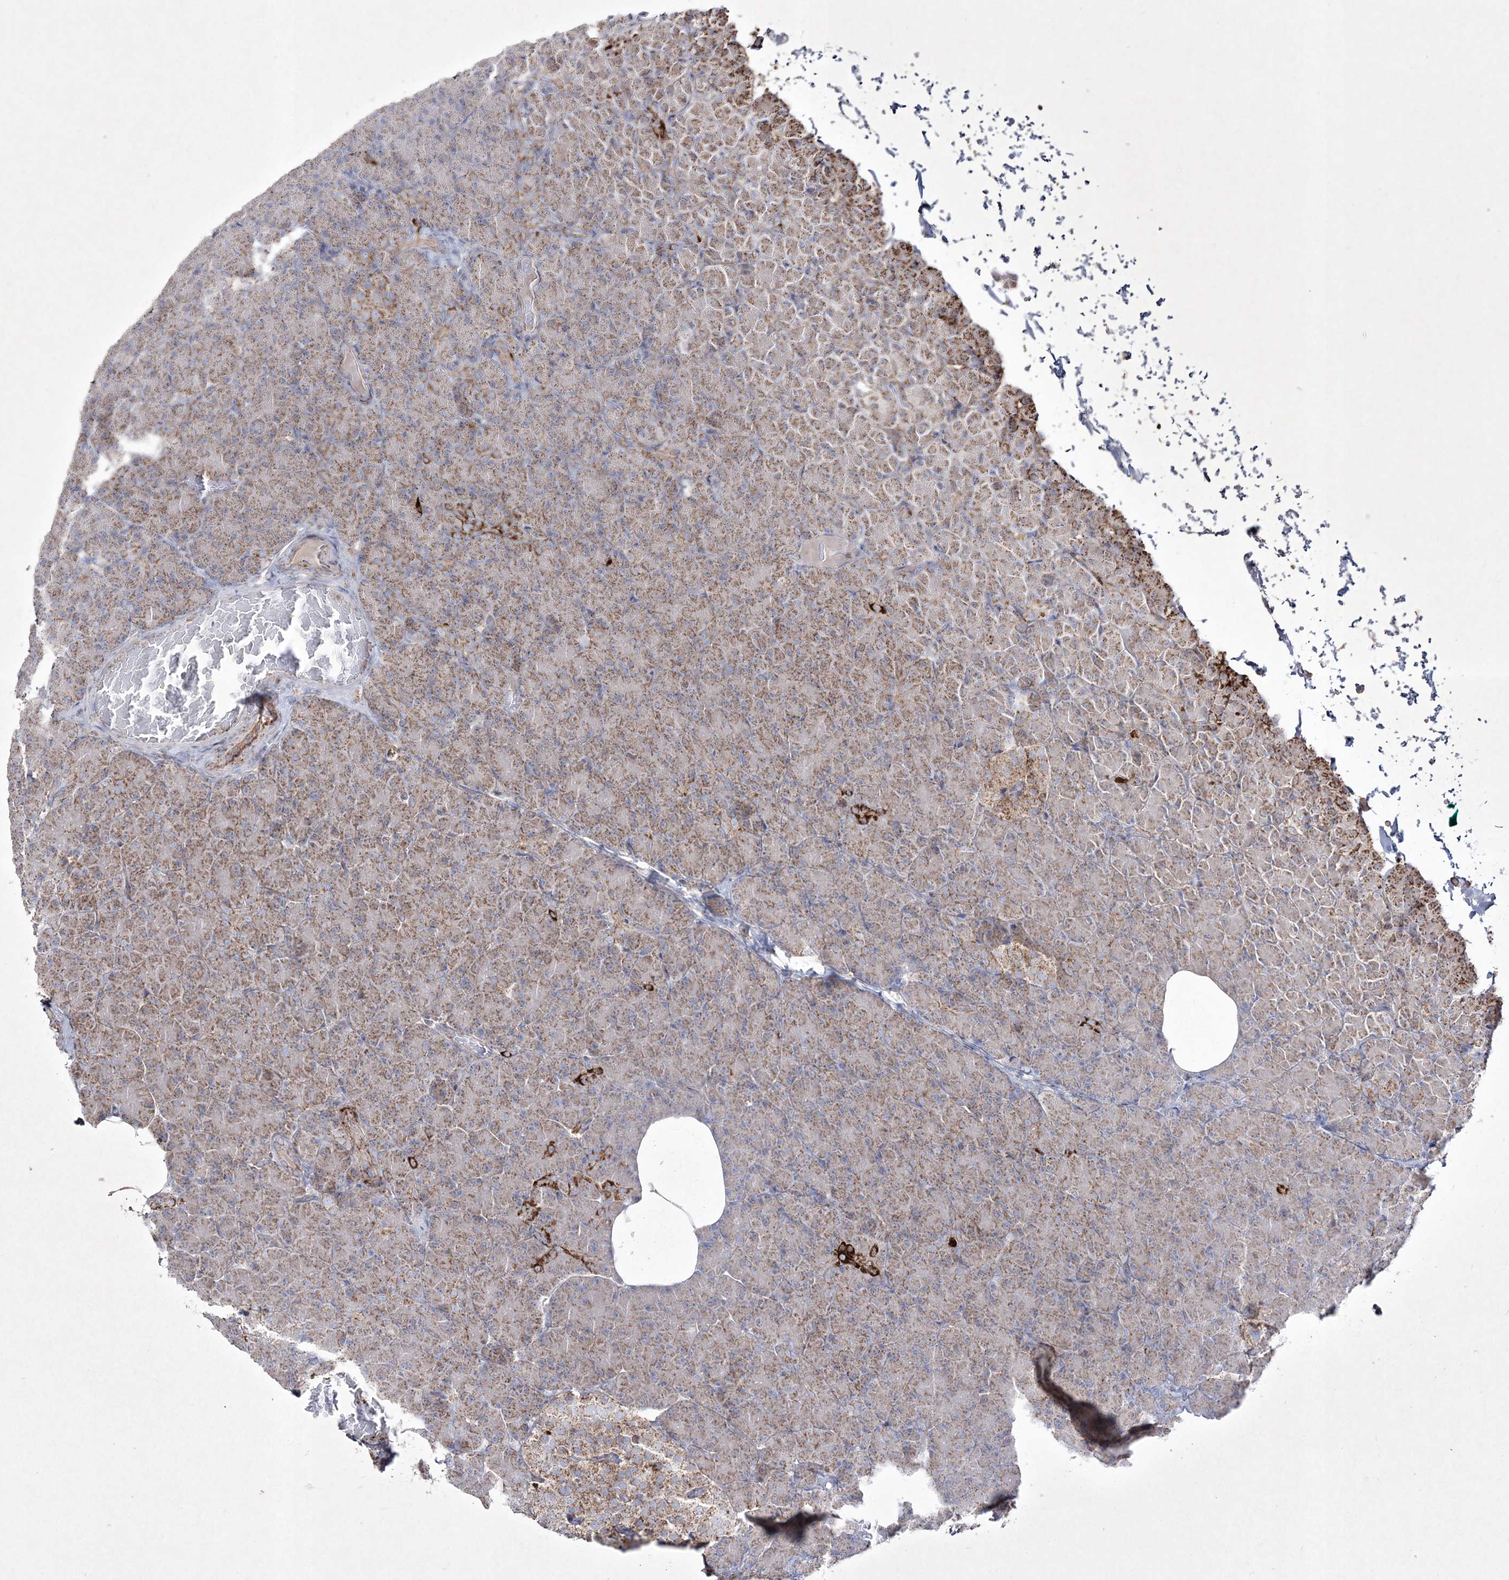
{"staining": {"intensity": "moderate", "quantity": ">75%", "location": "cytoplasmic/membranous"}, "tissue": "pancreas", "cell_type": "Exocrine glandular cells", "image_type": "normal", "snomed": [{"axis": "morphology", "description": "Normal tissue, NOS"}, {"axis": "topography", "description": "Pancreas"}], "caption": "Immunohistochemical staining of unremarkable human pancreas reveals moderate cytoplasmic/membranous protein staining in approximately >75% of exocrine glandular cells.", "gene": "RICTOR", "patient": {"sex": "female", "age": 43}}